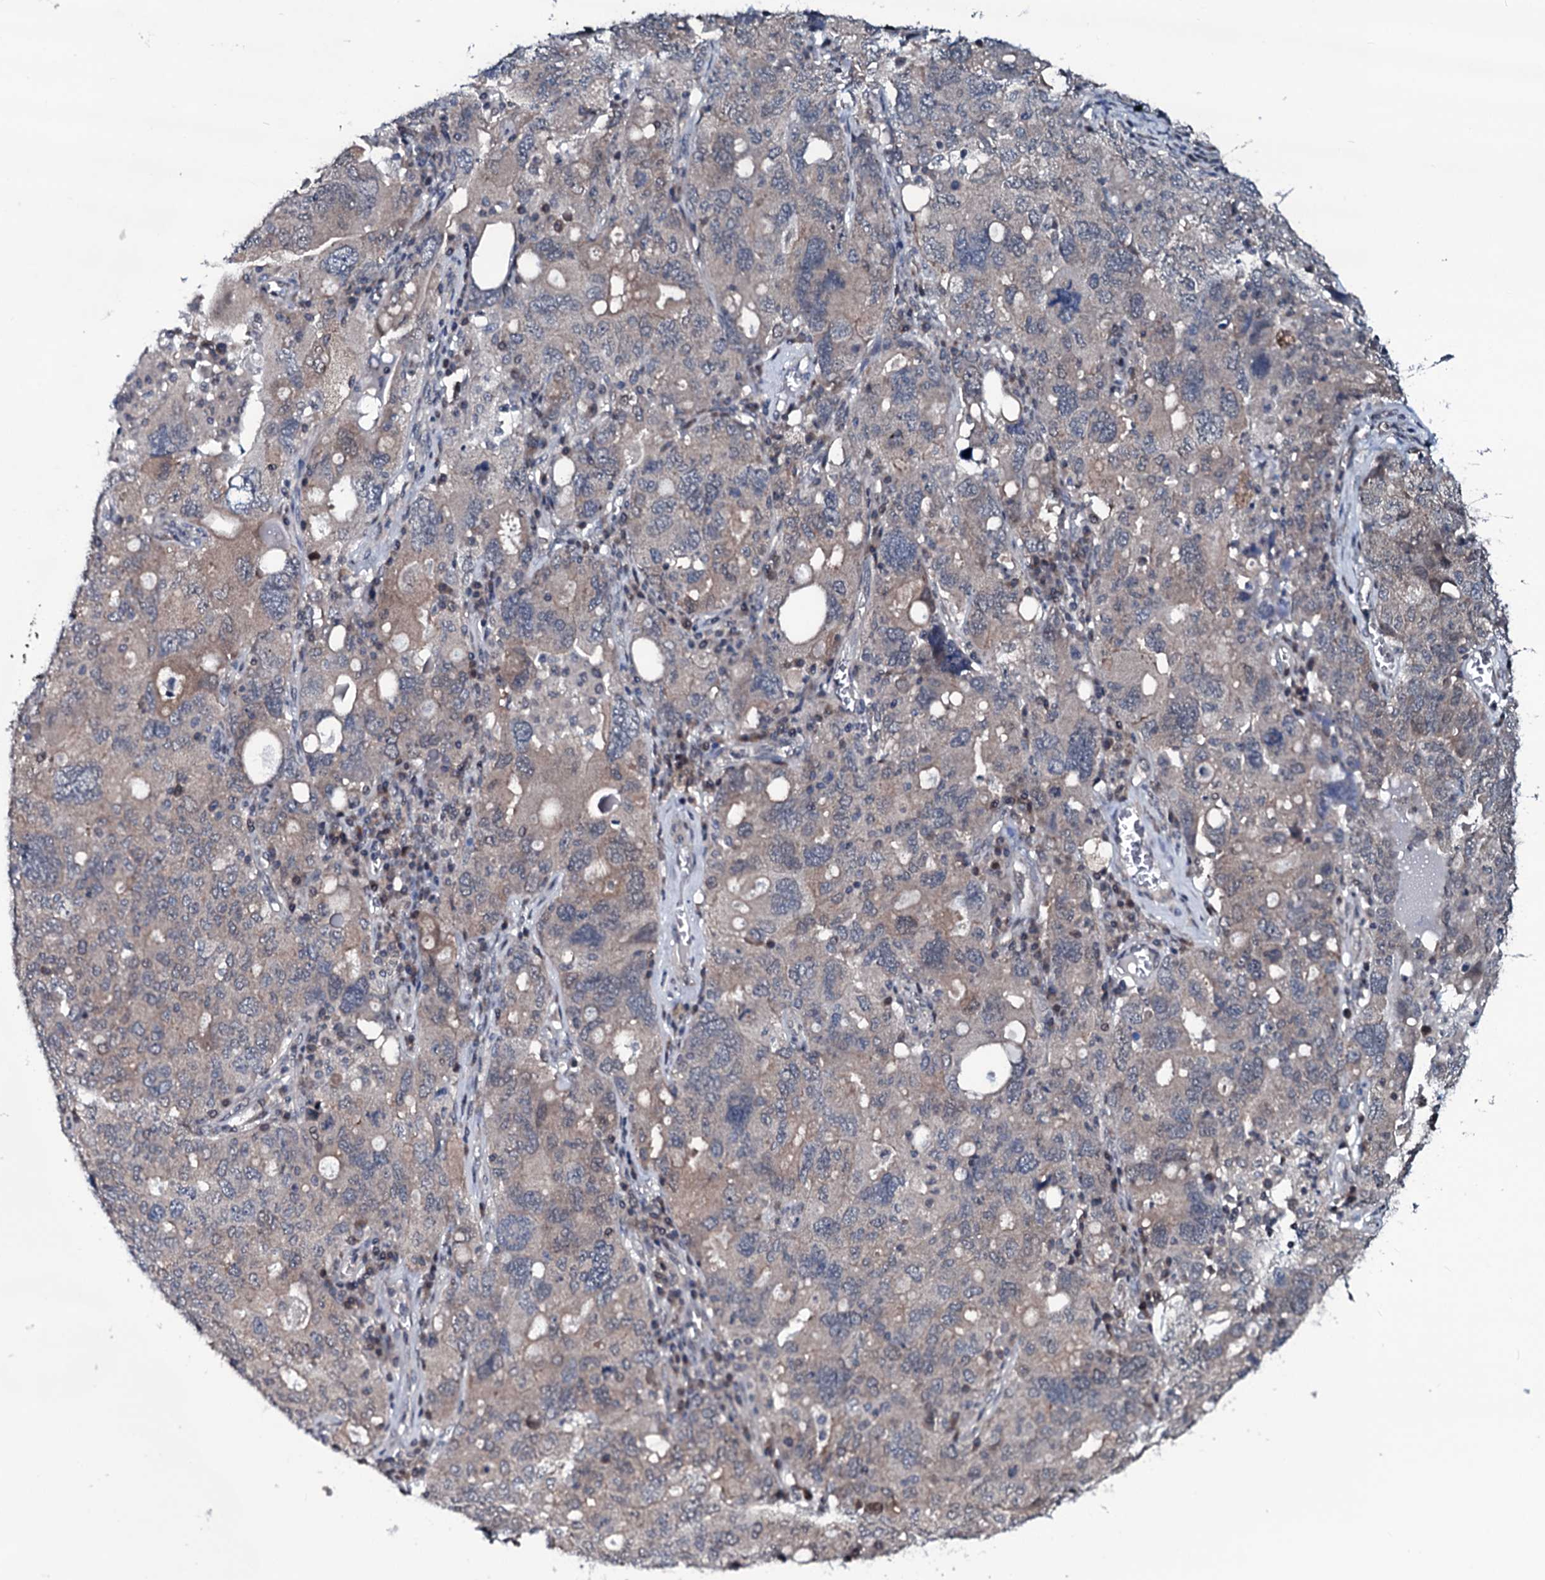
{"staining": {"intensity": "weak", "quantity": "<25%", "location": "cytoplasmic/membranous"}, "tissue": "ovarian cancer", "cell_type": "Tumor cells", "image_type": "cancer", "snomed": [{"axis": "morphology", "description": "Carcinoma, endometroid"}, {"axis": "topography", "description": "Ovary"}], "caption": "Protein analysis of endometroid carcinoma (ovarian) demonstrates no significant staining in tumor cells. Brightfield microscopy of immunohistochemistry stained with DAB (3,3'-diaminobenzidine) (brown) and hematoxylin (blue), captured at high magnification.", "gene": "OGFOD2", "patient": {"sex": "female", "age": 62}}